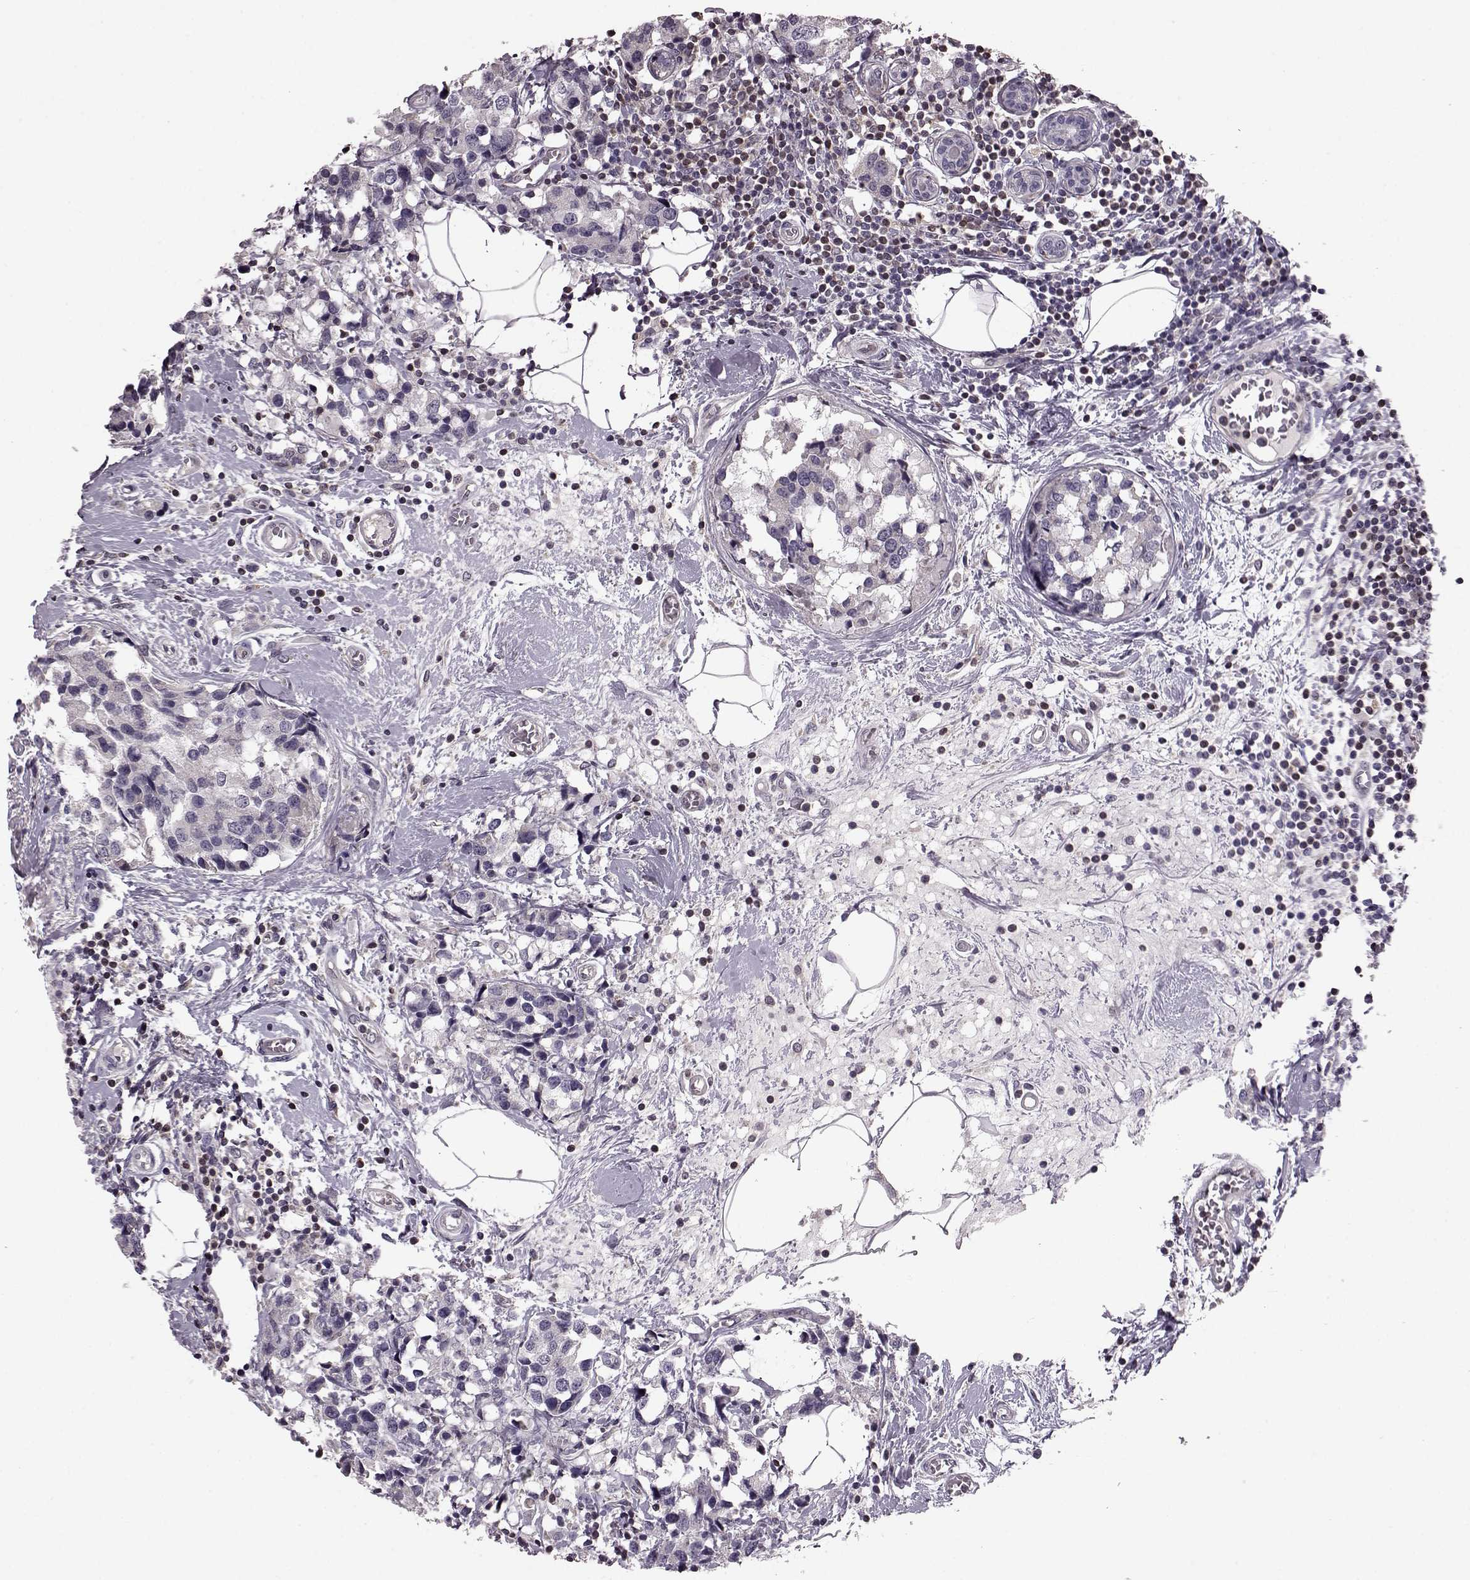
{"staining": {"intensity": "negative", "quantity": "none", "location": "none"}, "tissue": "breast cancer", "cell_type": "Tumor cells", "image_type": "cancer", "snomed": [{"axis": "morphology", "description": "Lobular carcinoma"}, {"axis": "topography", "description": "Breast"}], "caption": "Human breast cancer stained for a protein using immunohistochemistry (IHC) shows no staining in tumor cells.", "gene": "CDC42SE1", "patient": {"sex": "female", "age": 59}}